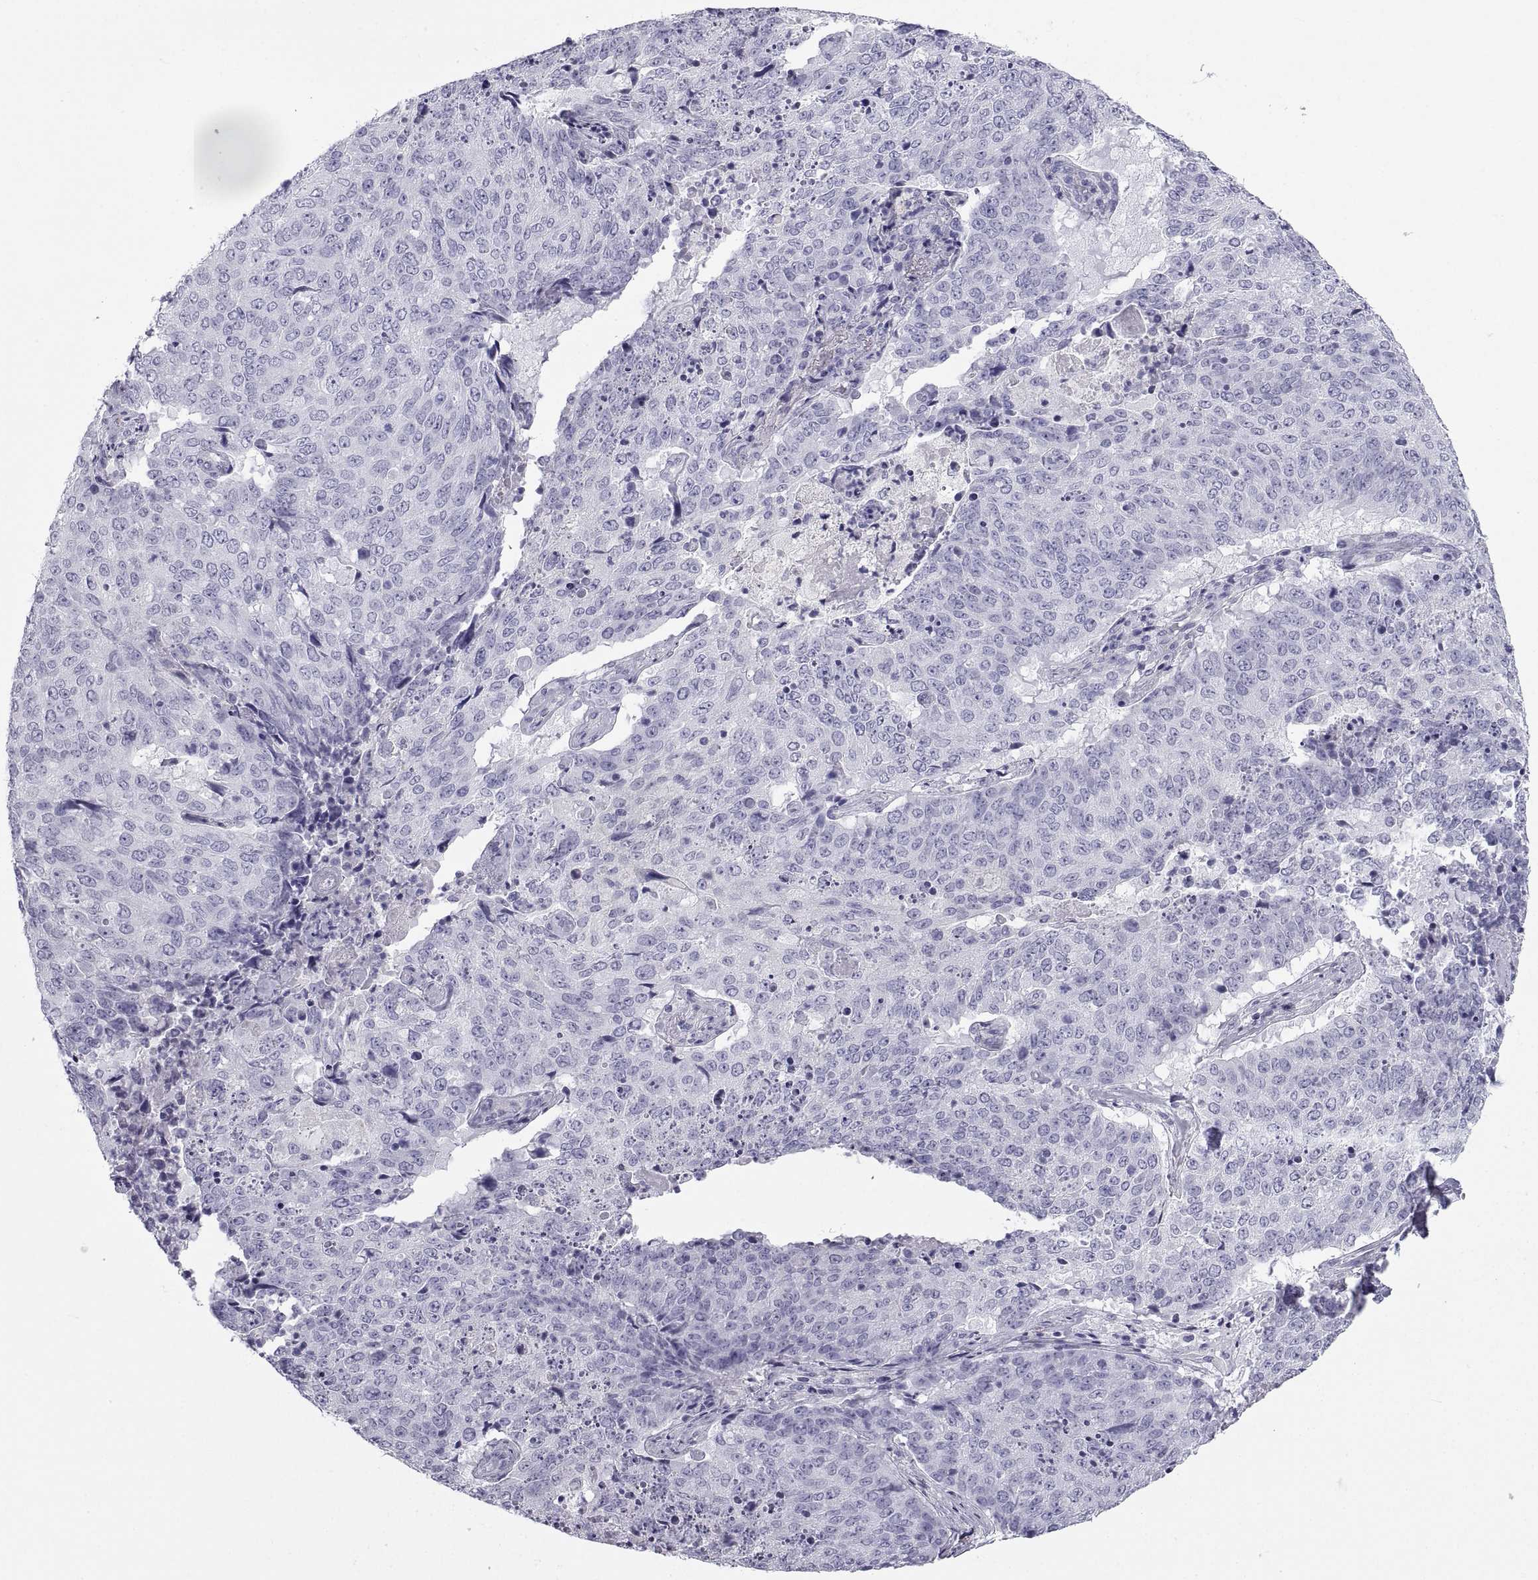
{"staining": {"intensity": "negative", "quantity": "none", "location": "none"}, "tissue": "lung cancer", "cell_type": "Tumor cells", "image_type": "cancer", "snomed": [{"axis": "morphology", "description": "Normal tissue, NOS"}, {"axis": "morphology", "description": "Squamous cell carcinoma, NOS"}, {"axis": "topography", "description": "Bronchus"}, {"axis": "topography", "description": "Lung"}], "caption": "IHC histopathology image of neoplastic tissue: human squamous cell carcinoma (lung) stained with DAB (3,3'-diaminobenzidine) shows no significant protein staining in tumor cells. Brightfield microscopy of immunohistochemistry stained with DAB (brown) and hematoxylin (blue), captured at high magnification.", "gene": "PCSK1N", "patient": {"sex": "male", "age": 64}}